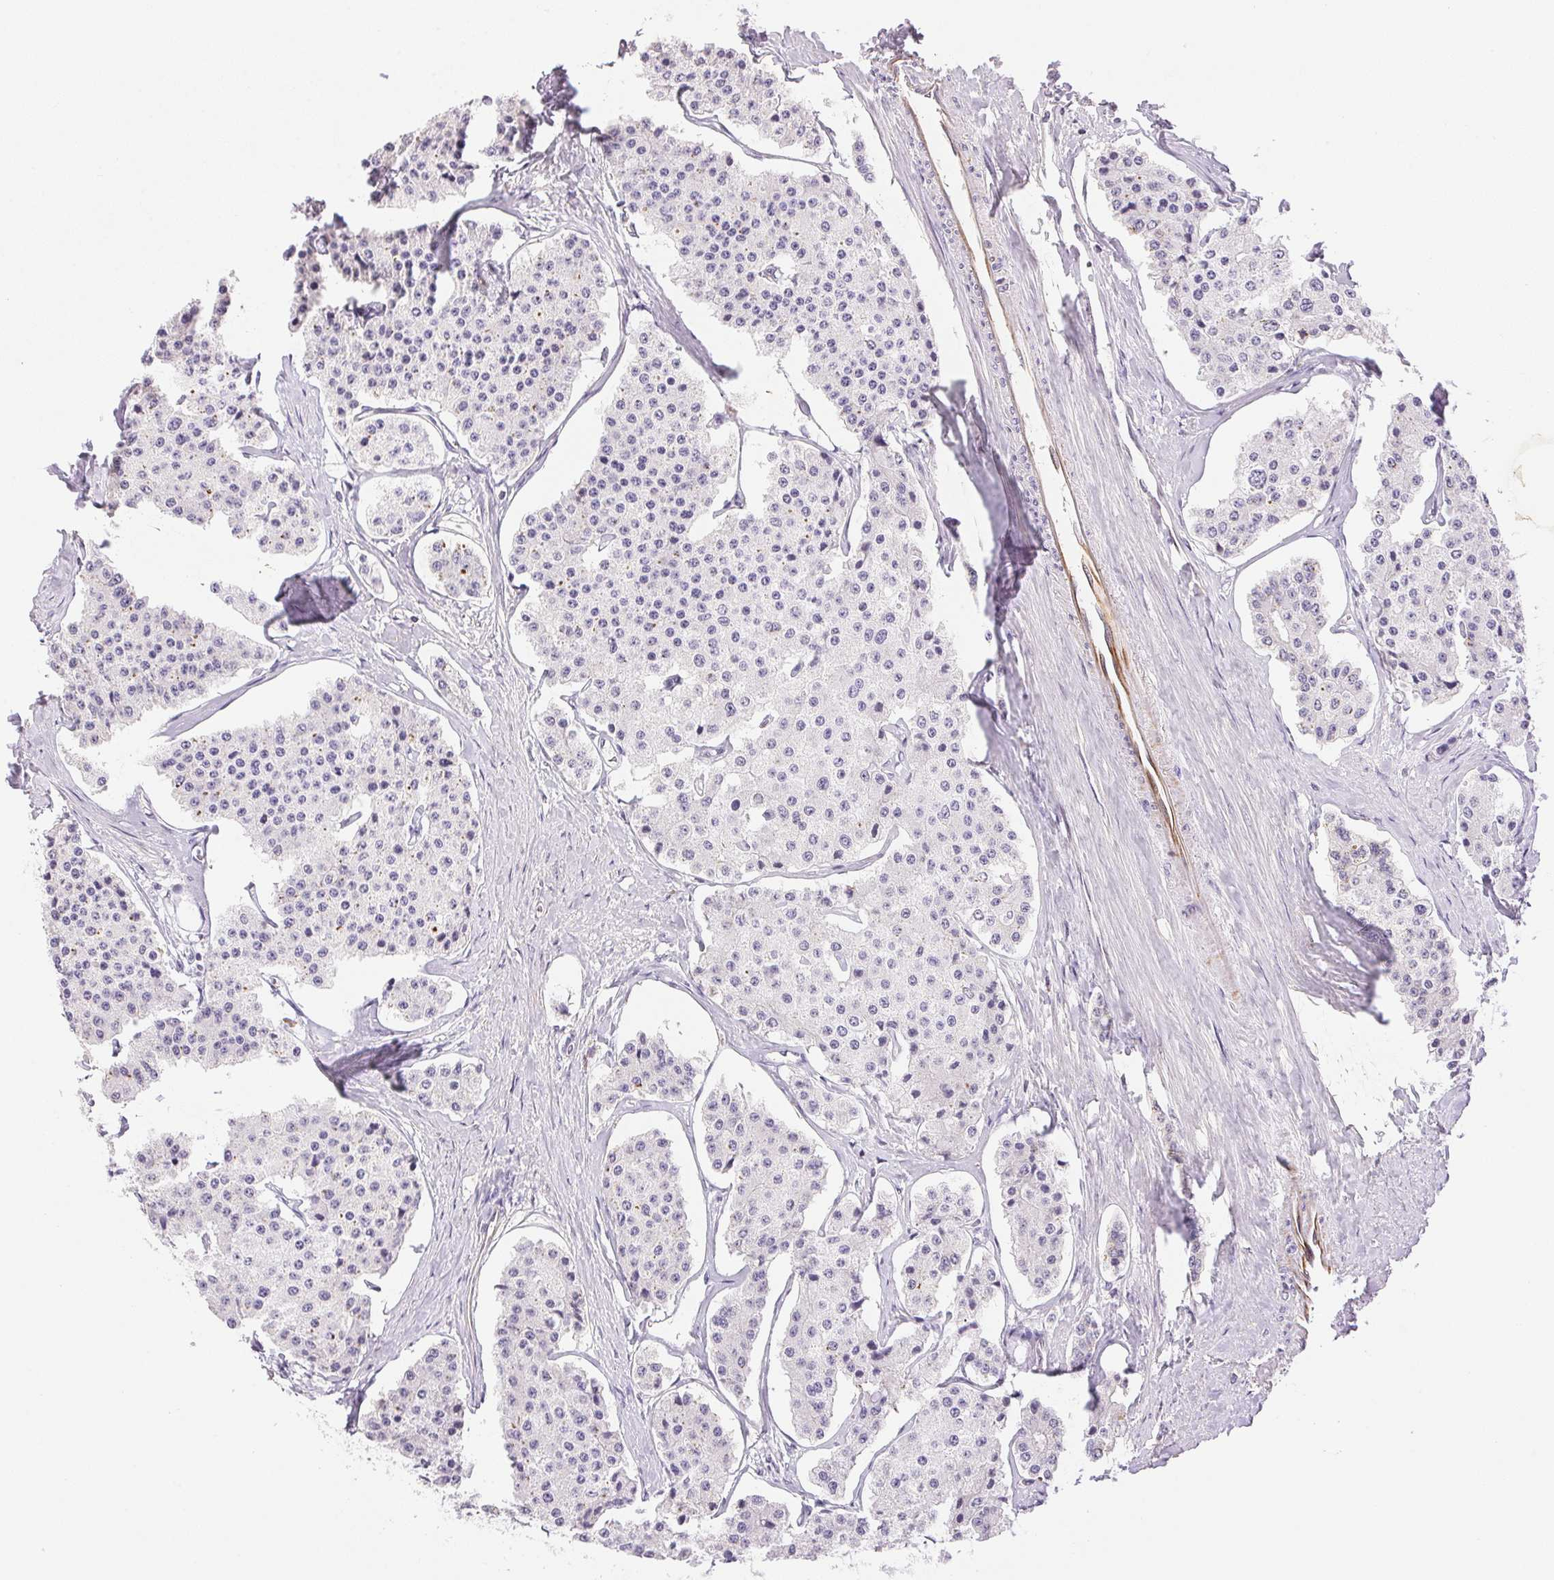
{"staining": {"intensity": "negative", "quantity": "none", "location": "none"}, "tissue": "carcinoid", "cell_type": "Tumor cells", "image_type": "cancer", "snomed": [{"axis": "morphology", "description": "Carcinoid, malignant, NOS"}, {"axis": "topography", "description": "Small intestine"}], "caption": "An immunohistochemistry image of carcinoid (malignant) is shown. There is no staining in tumor cells of carcinoid (malignant). Nuclei are stained in blue.", "gene": "GYG2", "patient": {"sex": "female", "age": 65}}